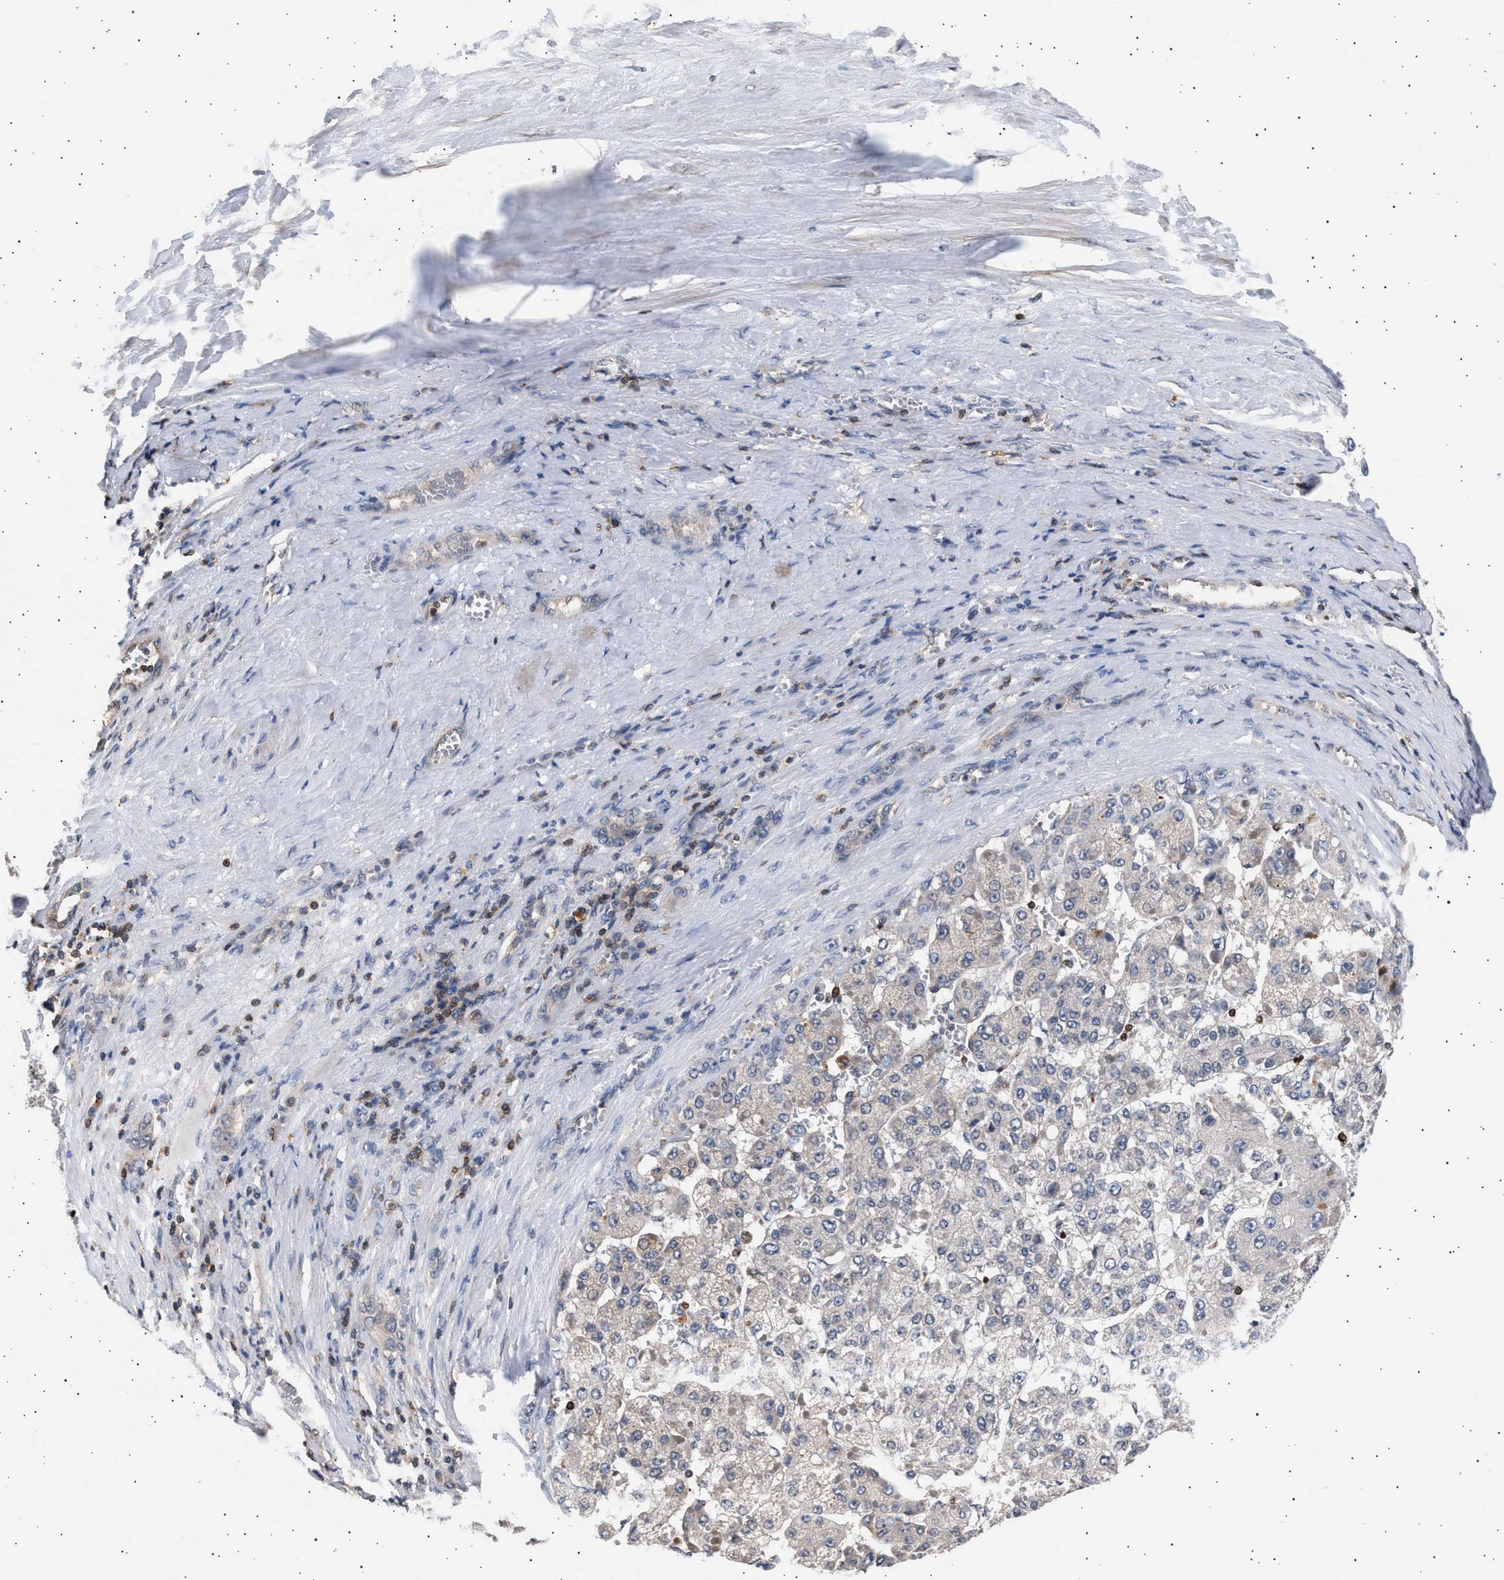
{"staining": {"intensity": "negative", "quantity": "none", "location": "none"}, "tissue": "liver cancer", "cell_type": "Tumor cells", "image_type": "cancer", "snomed": [{"axis": "morphology", "description": "Carcinoma, Hepatocellular, NOS"}, {"axis": "topography", "description": "Liver"}], "caption": "Immunohistochemical staining of liver cancer reveals no significant expression in tumor cells.", "gene": "GRAP2", "patient": {"sex": "female", "age": 73}}